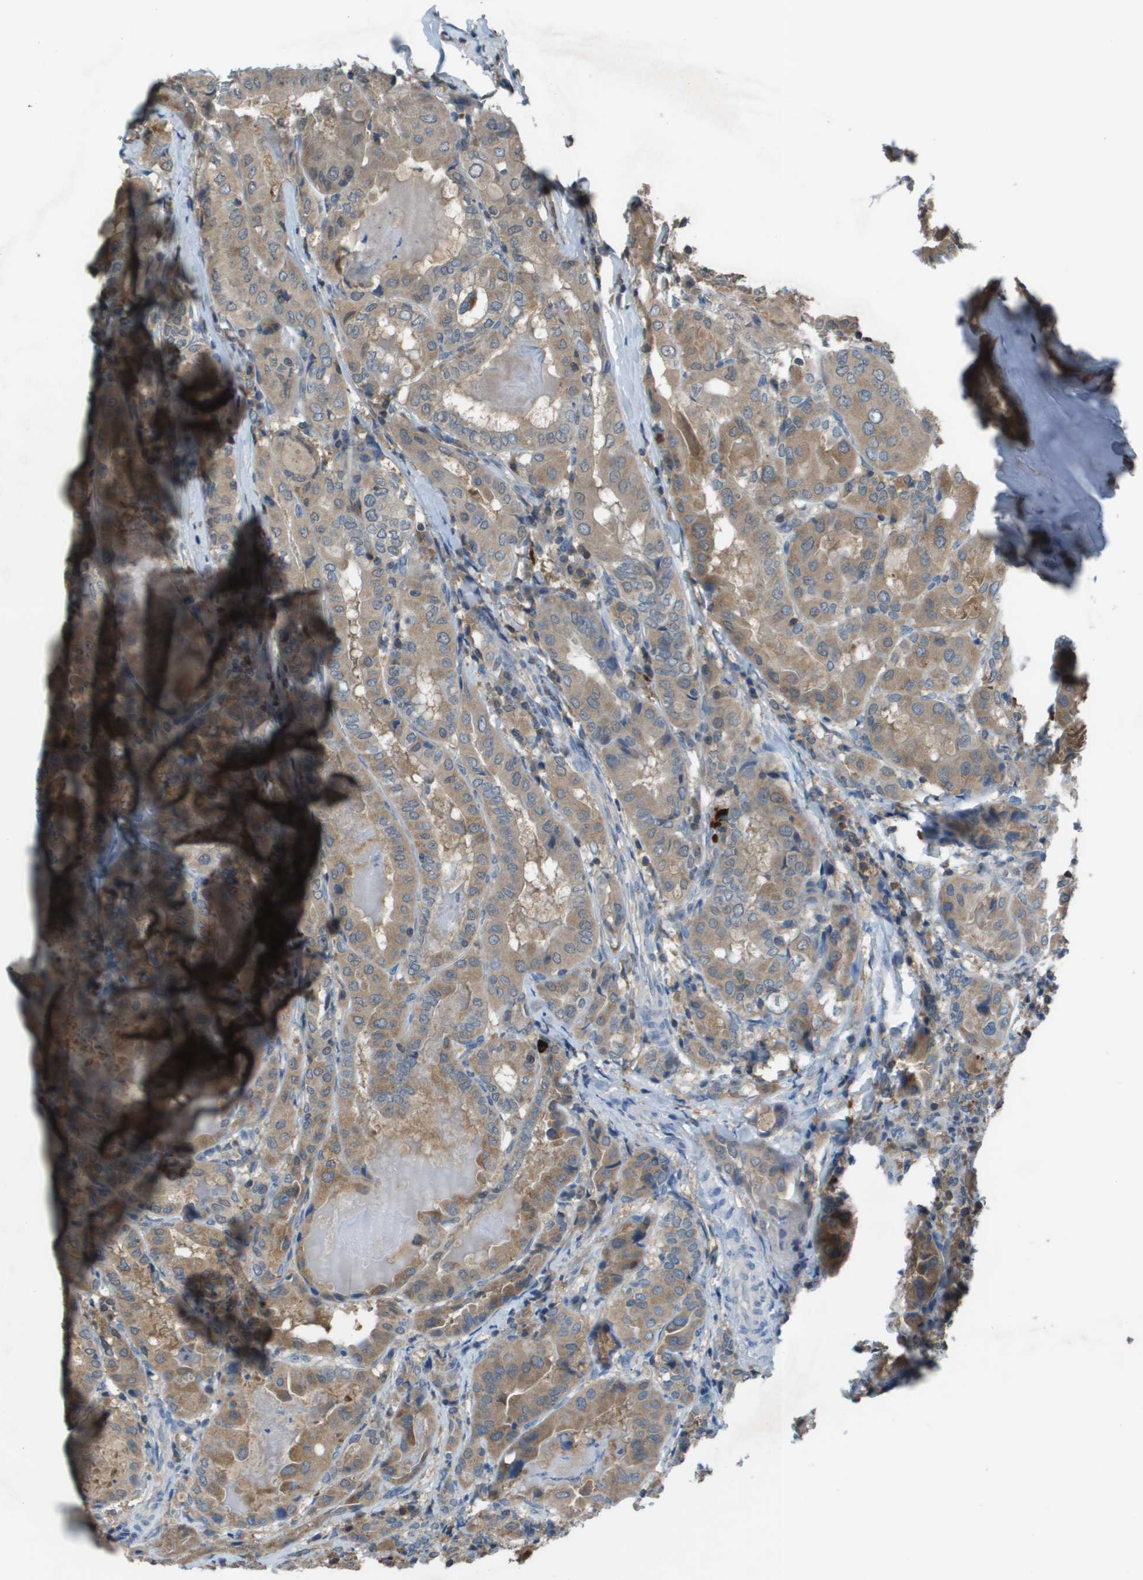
{"staining": {"intensity": "weak", "quantity": ">75%", "location": "cytoplasmic/membranous"}, "tissue": "thyroid cancer", "cell_type": "Tumor cells", "image_type": "cancer", "snomed": [{"axis": "morphology", "description": "Papillary adenocarcinoma, NOS"}, {"axis": "topography", "description": "Thyroid gland"}], "caption": "DAB immunohistochemical staining of thyroid papillary adenocarcinoma demonstrates weak cytoplasmic/membranous protein expression in approximately >75% of tumor cells.", "gene": "CAMK4", "patient": {"sex": "female", "age": 42}}